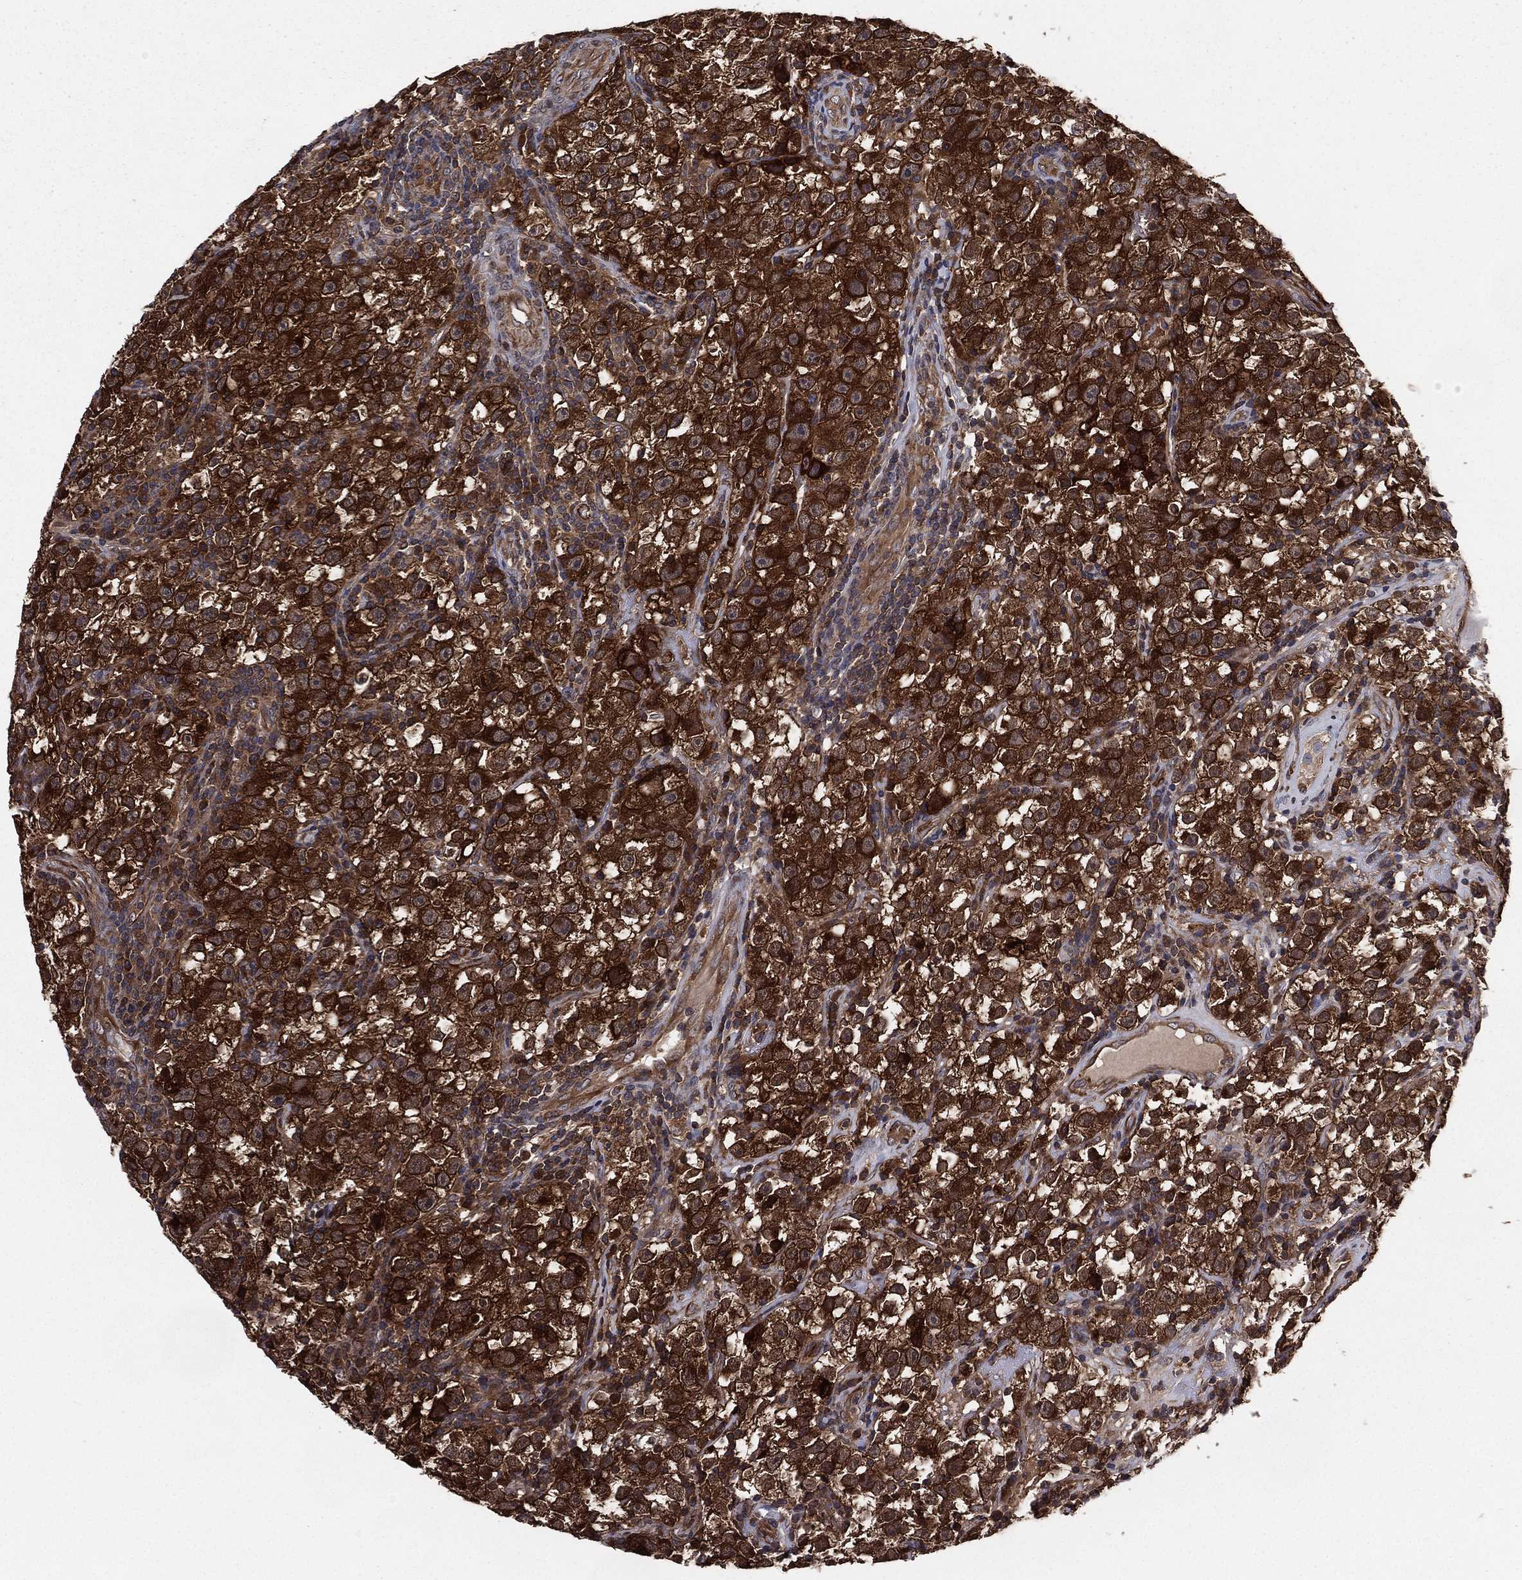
{"staining": {"intensity": "strong", "quantity": ">75%", "location": "cytoplasmic/membranous"}, "tissue": "testis cancer", "cell_type": "Tumor cells", "image_type": "cancer", "snomed": [{"axis": "morphology", "description": "Seminoma, NOS"}, {"axis": "topography", "description": "Testis"}], "caption": "An IHC photomicrograph of tumor tissue is shown. Protein staining in brown shows strong cytoplasmic/membranous positivity in testis cancer within tumor cells.", "gene": "CERT1", "patient": {"sex": "male", "age": 22}}